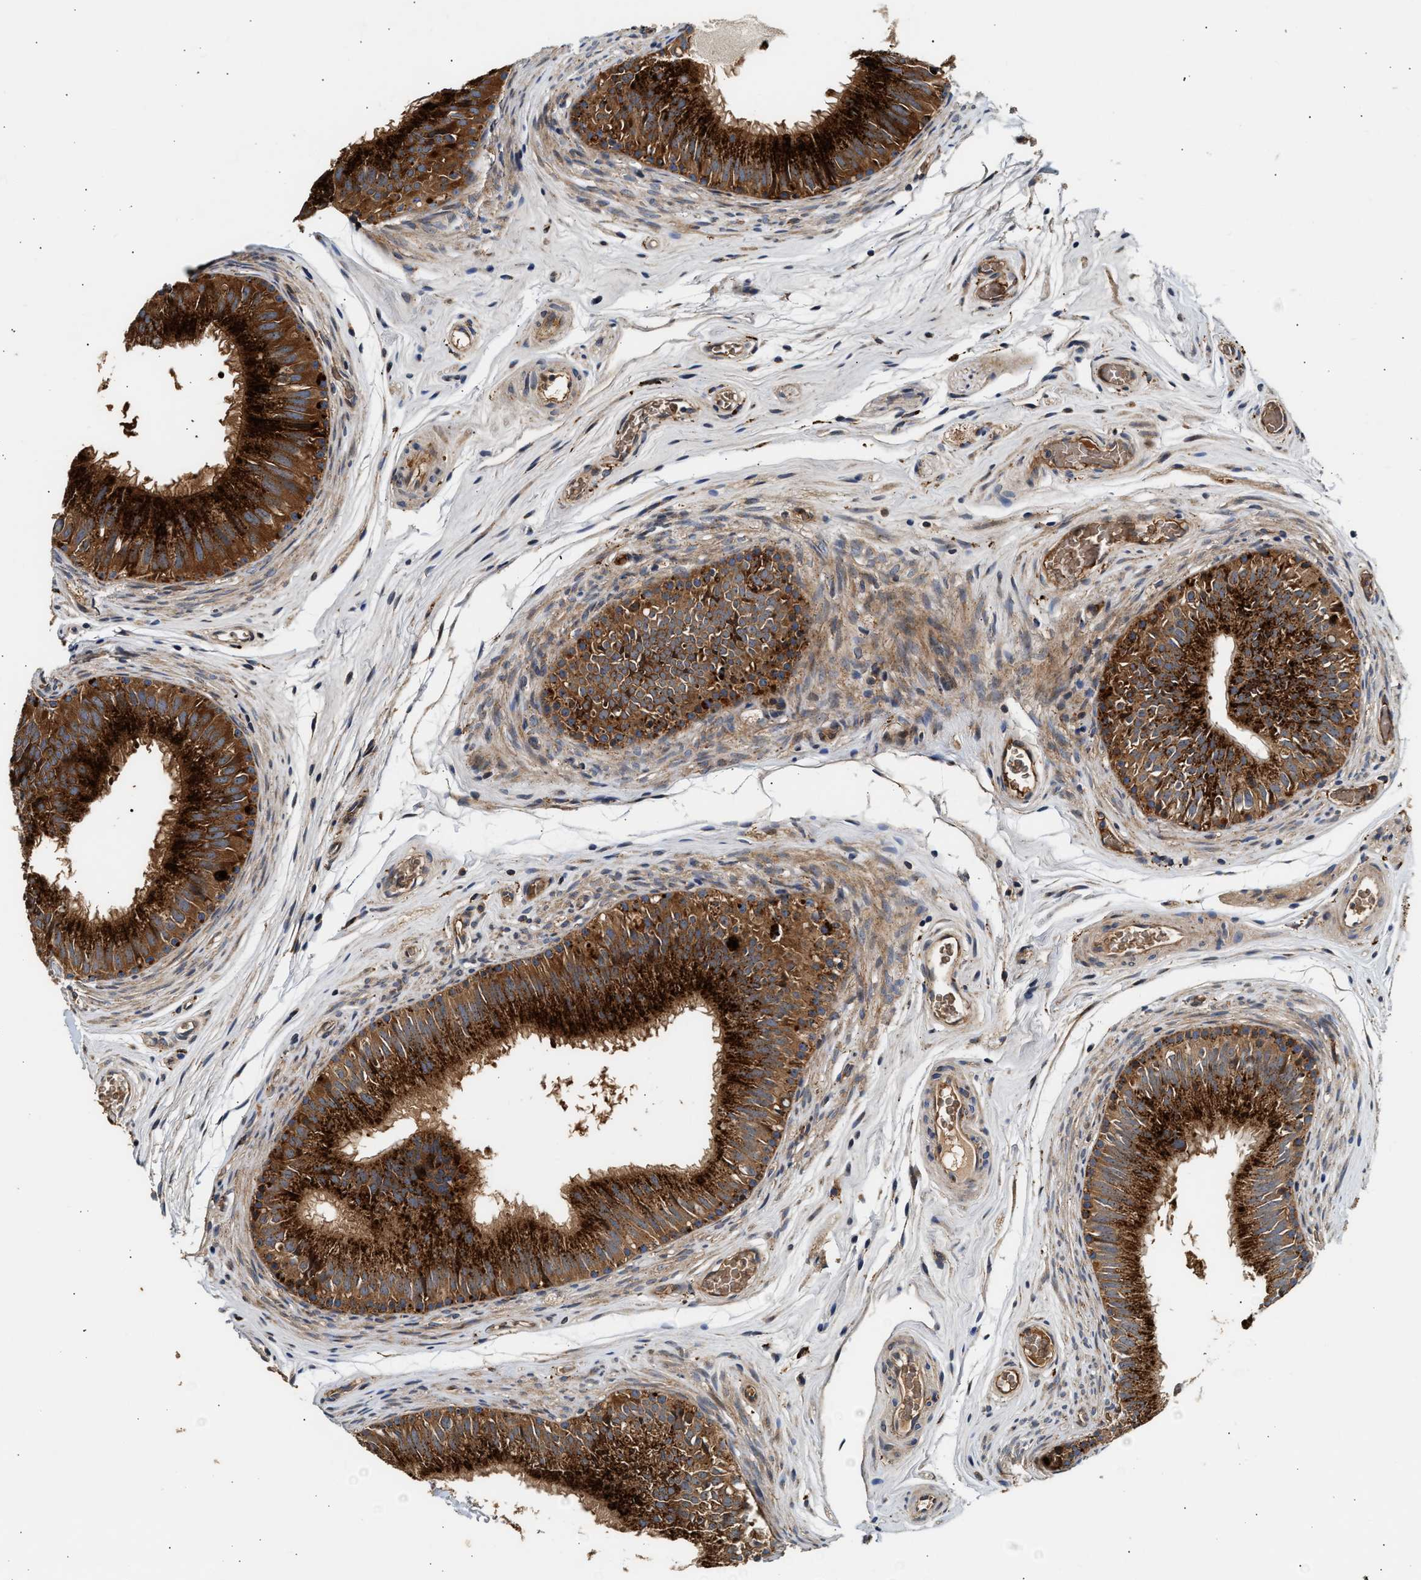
{"staining": {"intensity": "strong", "quantity": ">75%", "location": "cytoplasmic/membranous"}, "tissue": "epididymis", "cell_type": "Glandular cells", "image_type": "normal", "snomed": [{"axis": "morphology", "description": "Normal tissue, NOS"}, {"axis": "topography", "description": "Epididymis"}], "caption": "The micrograph exhibits immunohistochemical staining of normal epididymis. There is strong cytoplasmic/membranous expression is appreciated in about >75% of glandular cells.", "gene": "PLD3", "patient": {"sex": "male", "age": 36}}